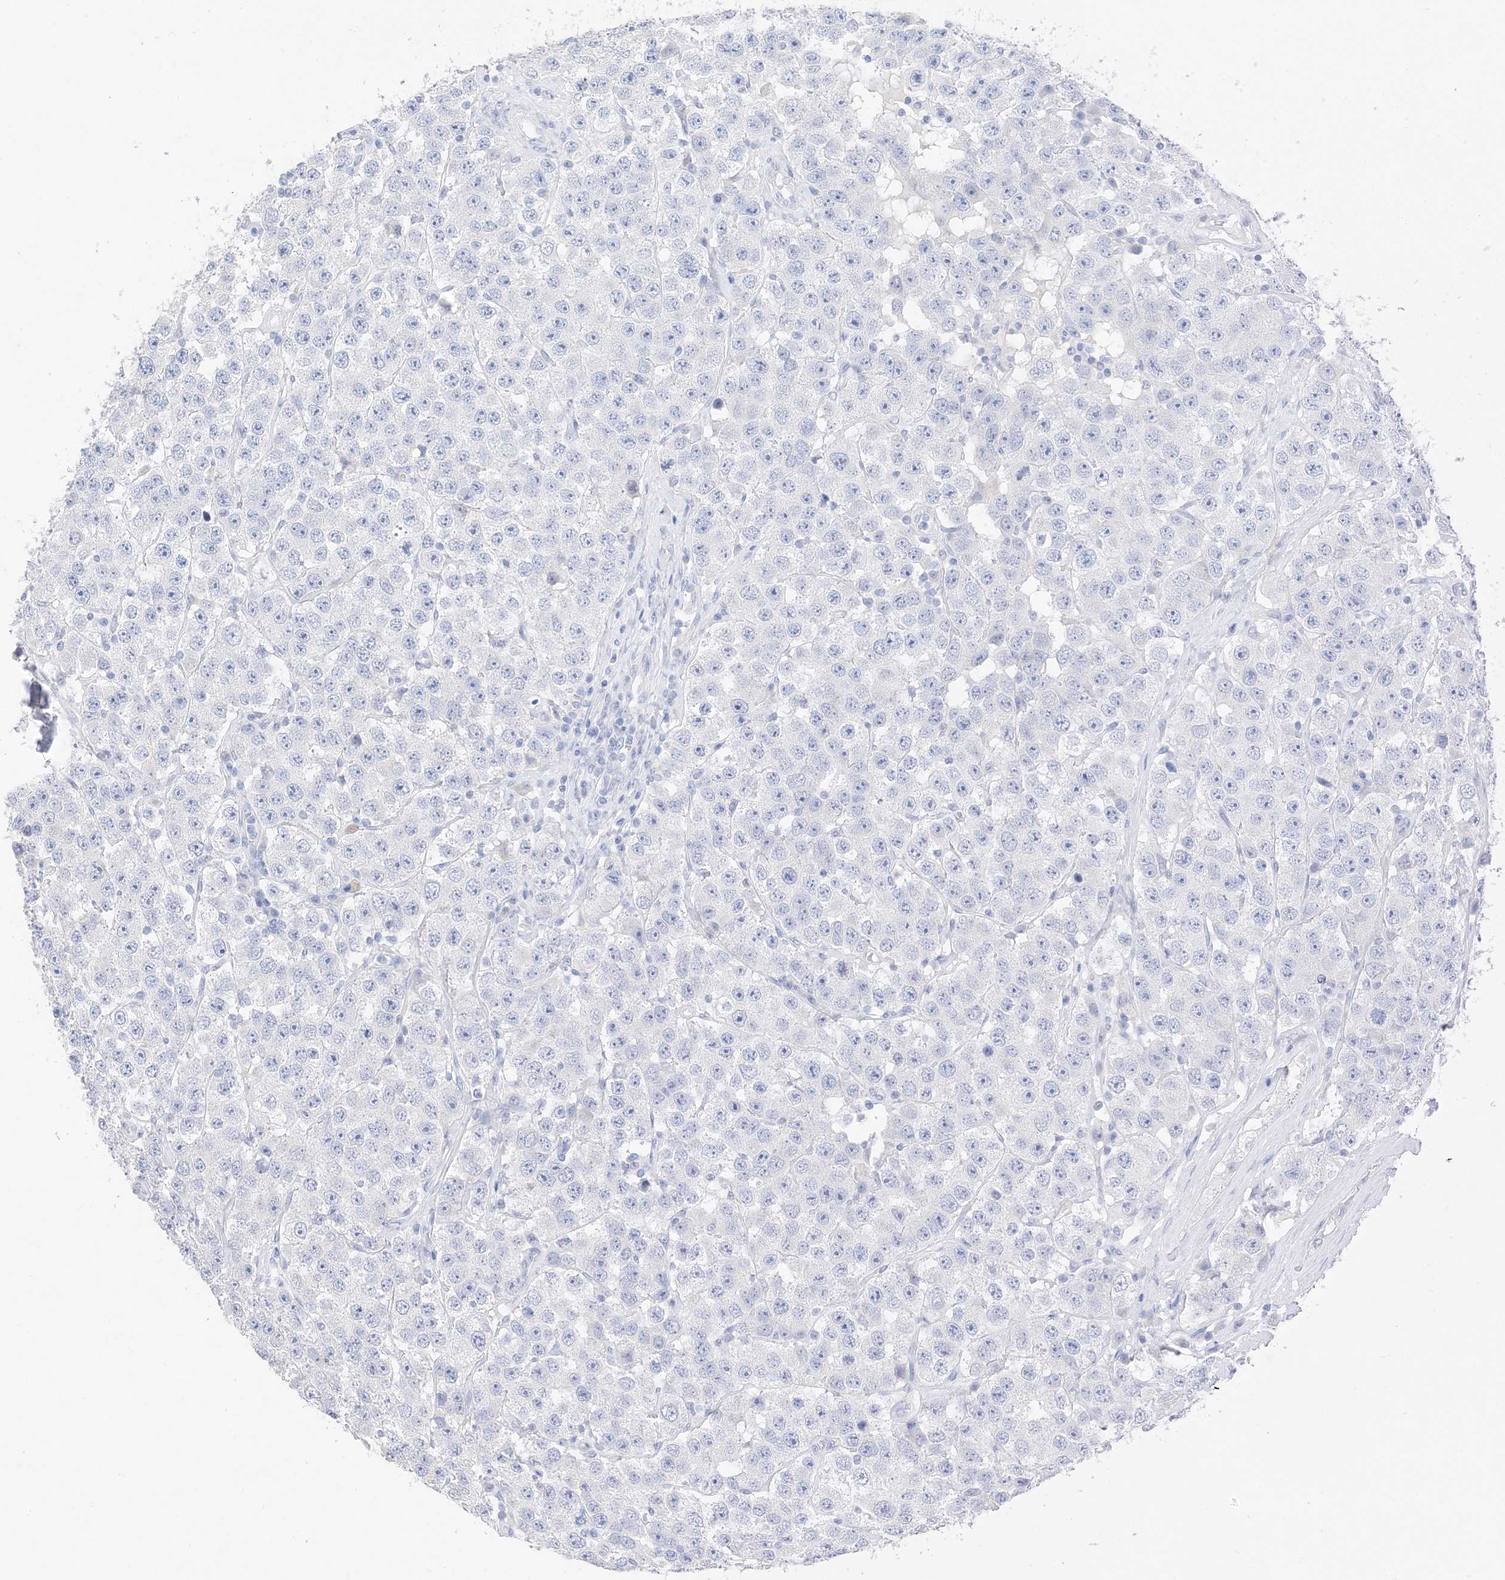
{"staining": {"intensity": "negative", "quantity": "none", "location": "none"}, "tissue": "testis cancer", "cell_type": "Tumor cells", "image_type": "cancer", "snomed": [{"axis": "morphology", "description": "Seminoma, NOS"}, {"axis": "topography", "description": "Testis"}], "caption": "IHC micrograph of human testis cancer (seminoma) stained for a protein (brown), which reveals no staining in tumor cells. Nuclei are stained in blue.", "gene": "MUC17", "patient": {"sex": "male", "age": 28}}